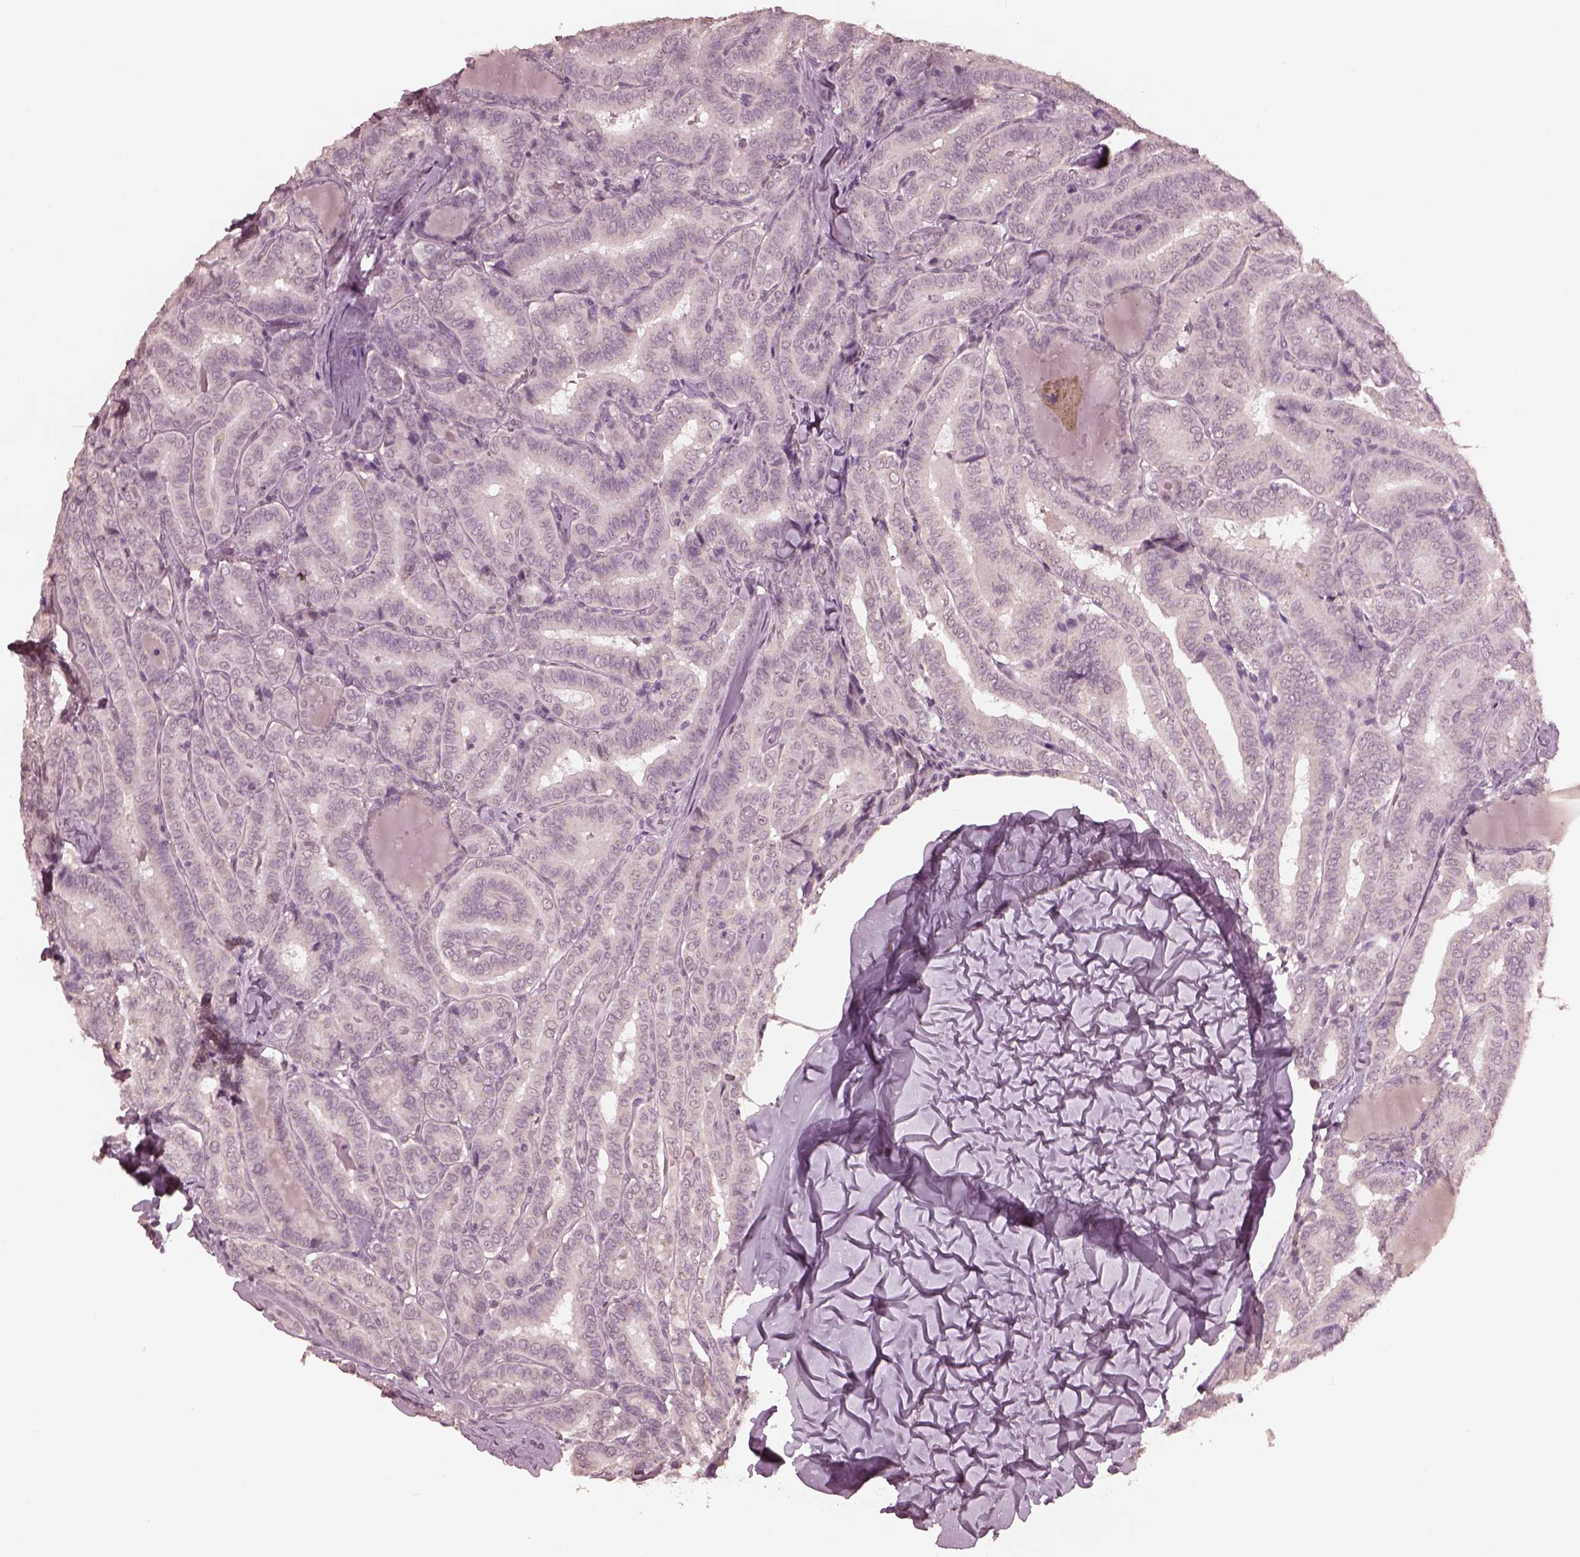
{"staining": {"intensity": "negative", "quantity": "none", "location": "none"}, "tissue": "thyroid cancer", "cell_type": "Tumor cells", "image_type": "cancer", "snomed": [{"axis": "morphology", "description": "Papillary adenocarcinoma, NOS"}, {"axis": "morphology", "description": "Papillary adenoma metastatic"}, {"axis": "topography", "description": "Thyroid gland"}], "caption": "Human thyroid papillary adenocarcinoma stained for a protein using IHC reveals no staining in tumor cells.", "gene": "KRT79", "patient": {"sex": "female", "age": 50}}